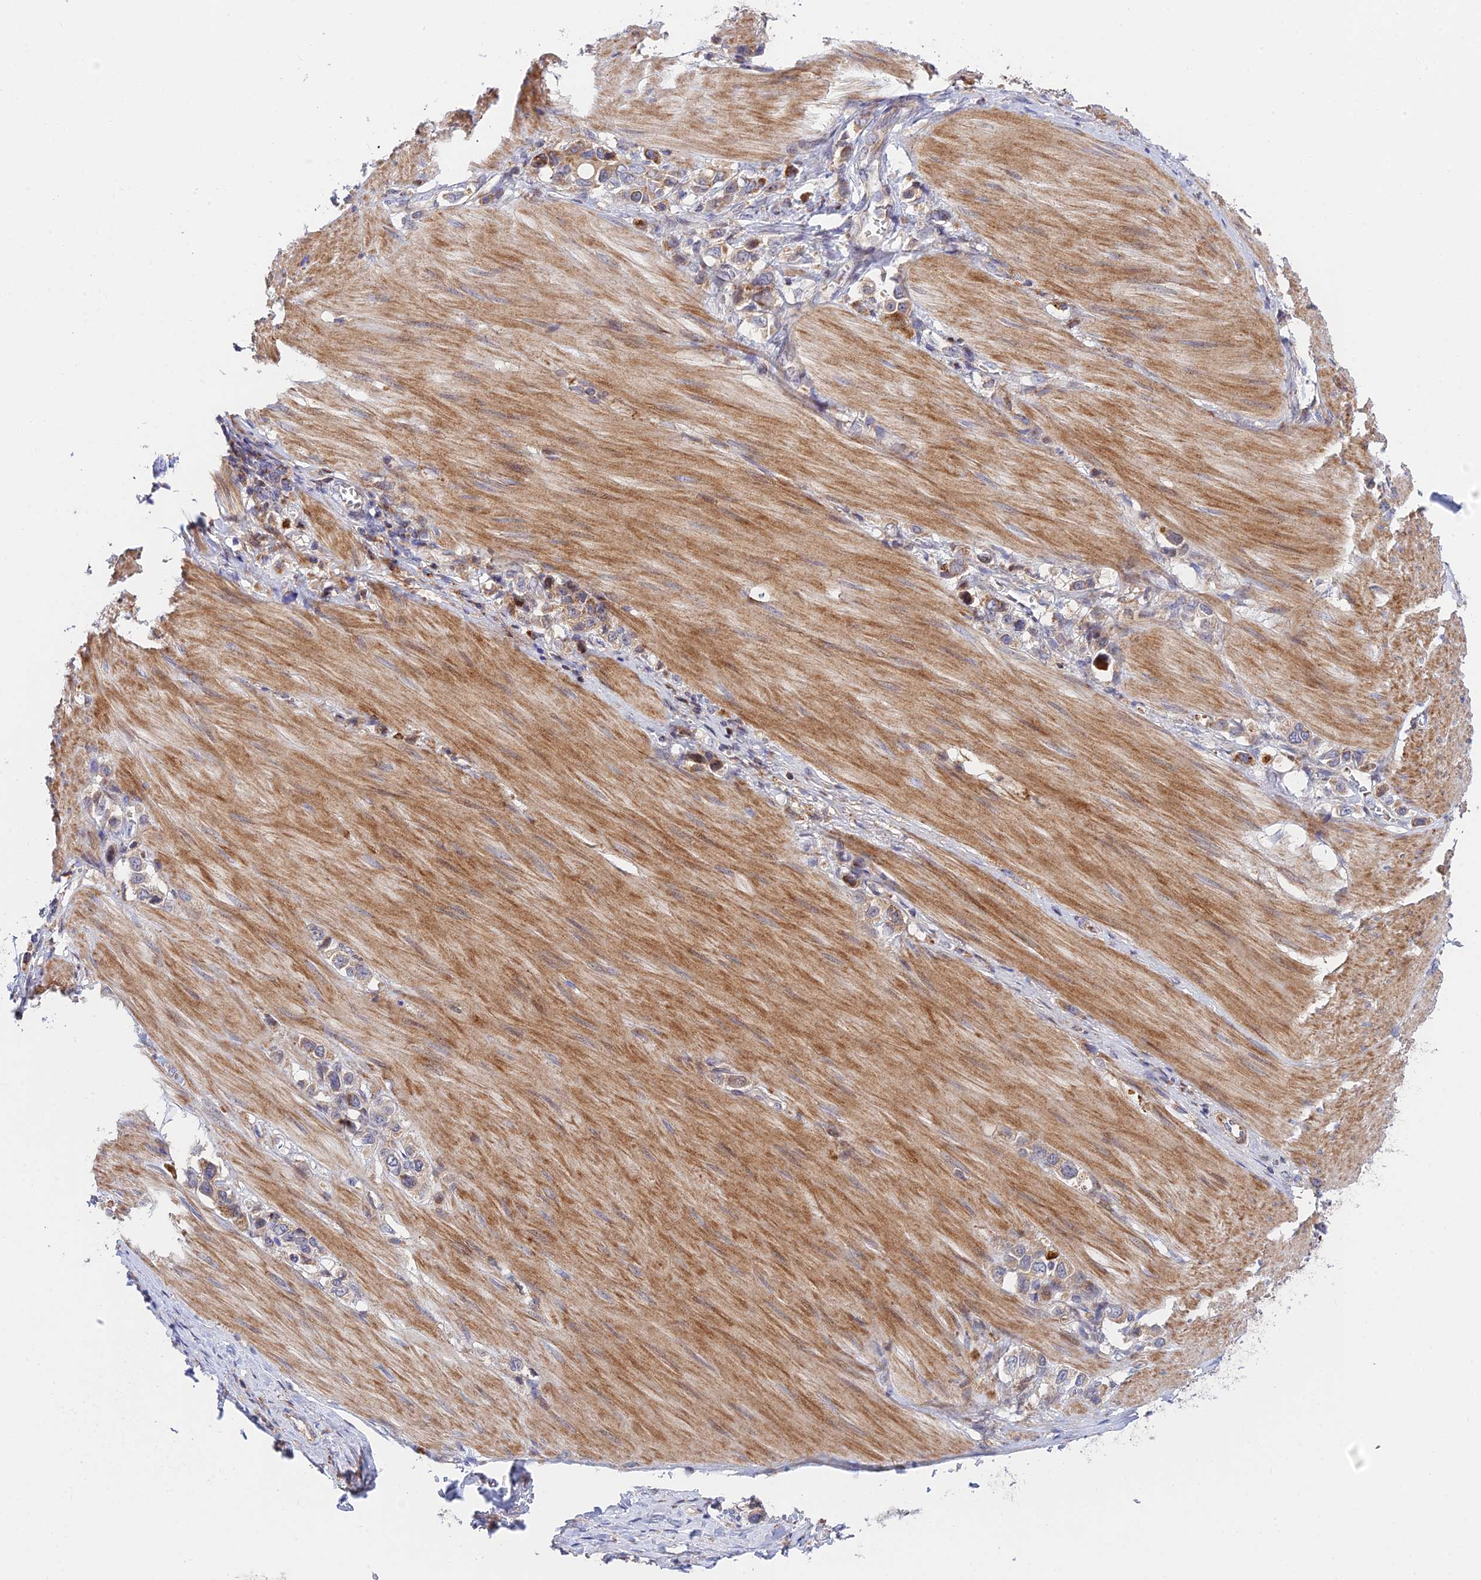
{"staining": {"intensity": "negative", "quantity": "none", "location": "none"}, "tissue": "stomach cancer", "cell_type": "Tumor cells", "image_type": "cancer", "snomed": [{"axis": "morphology", "description": "Adenocarcinoma, NOS"}, {"axis": "topography", "description": "Stomach"}], "caption": "Micrograph shows no significant protein positivity in tumor cells of stomach cancer.", "gene": "FUOM", "patient": {"sex": "female", "age": 65}}